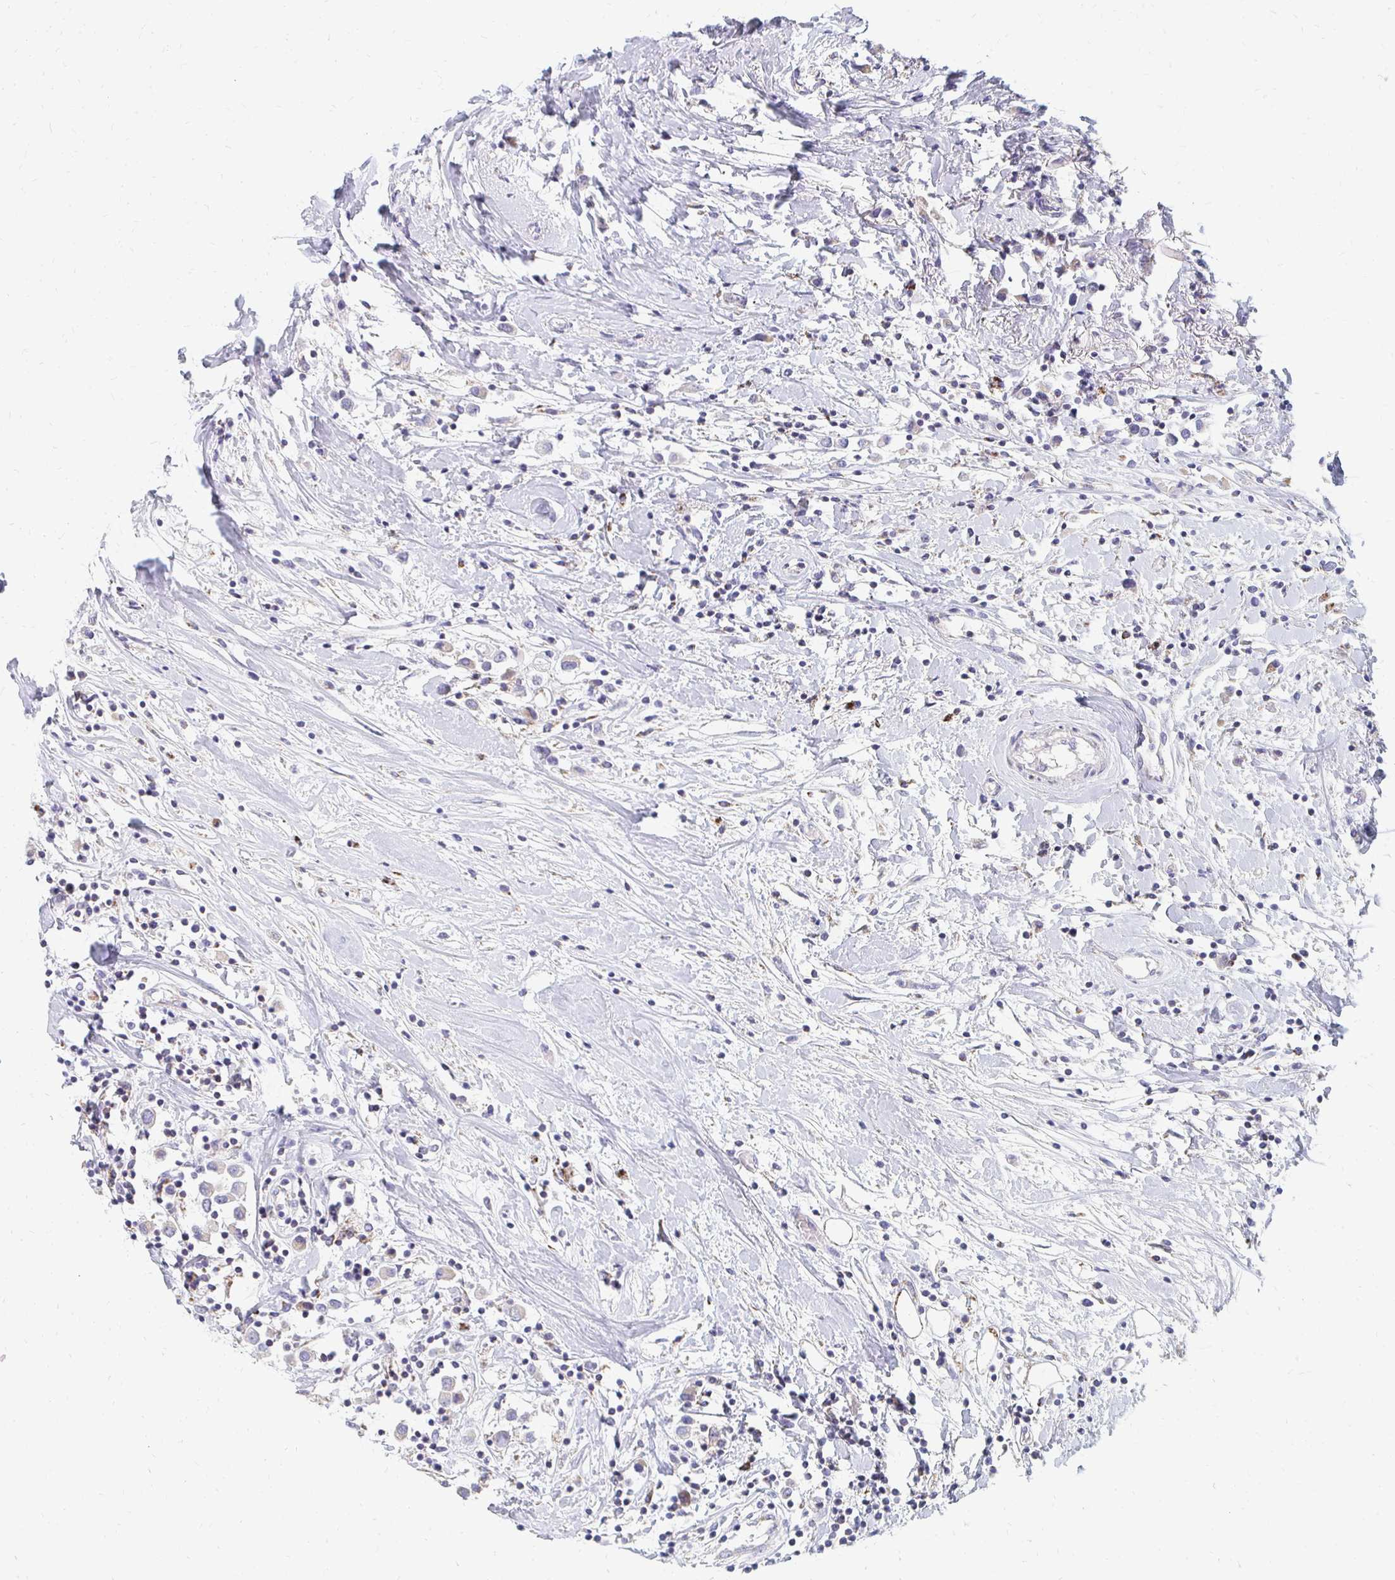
{"staining": {"intensity": "negative", "quantity": "none", "location": "none"}, "tissue": "breast cancer", "cell_type": "Tumor cells", "image_type": "cancer", "snomed": [{"axis": "morphology", "description": "Duct carcinoma"}, {"axis": "topography", "description": "Breast"}], "caption": "IHC photomicrograph of human breast cancer stained for a protein (brown), which reveals no positivity in tumor cells.", "gene": "OR10V1", "patient": {"sex": "female", "age": 61}}